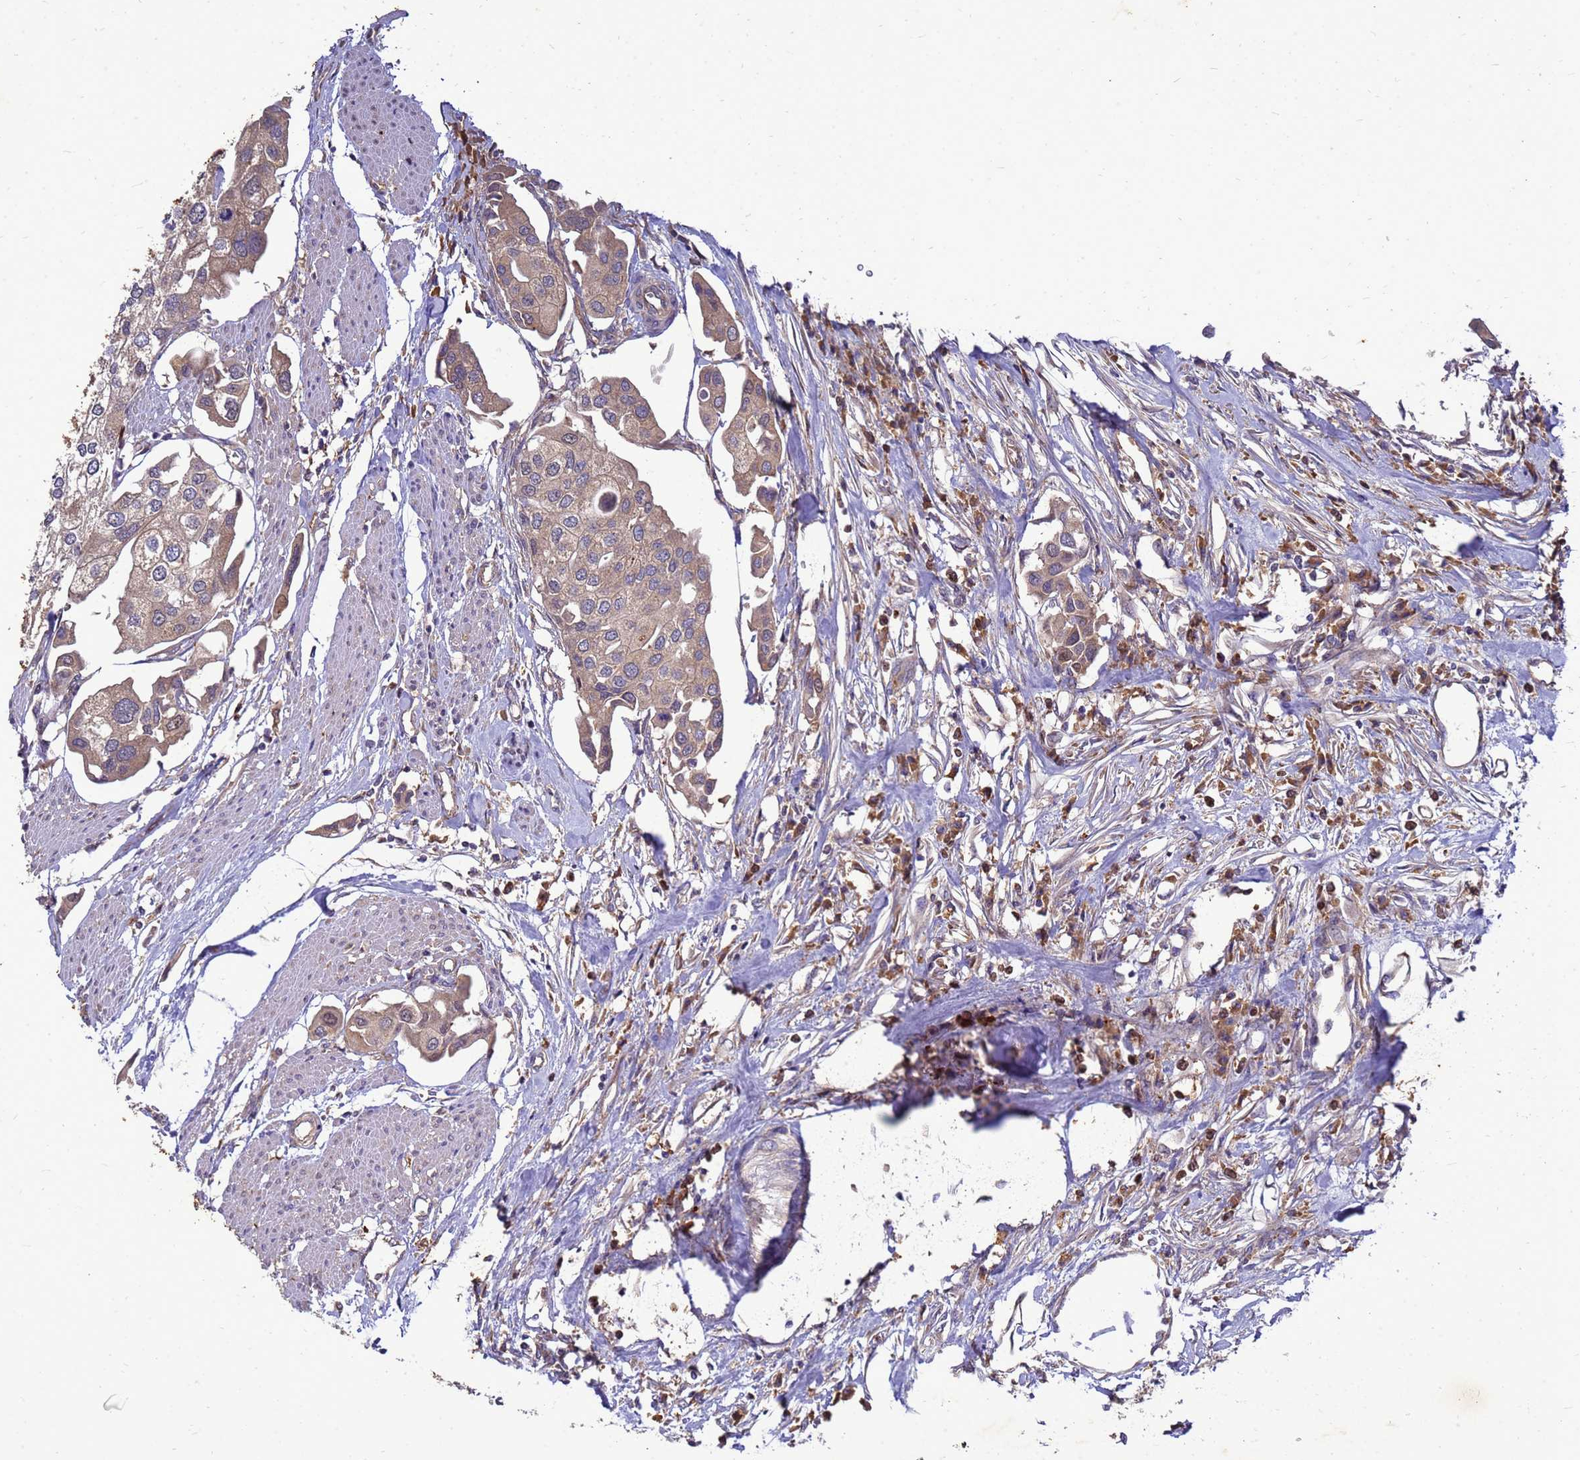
{"staining": {"intensity": "weak", "quantity": "25%-75%", "location": "cytoplasmic/membranous"}, "tissue": "urothelial cancer", "cell_type": "Tumor cells", "image_type": "cancer", "snomed": [{"axis": "morphology", "description": "Urothelial carcinoma, High grade"}, {"axis": "topography", "description": "Urinary bladder"}], "caption": "Weak cytoplasmic/membranous expression is appreciated in about 25%-75% of tumor cells in urothelial cancer.", "gene": "RNF215", "patient": {"sex": "male", "age": 64}}